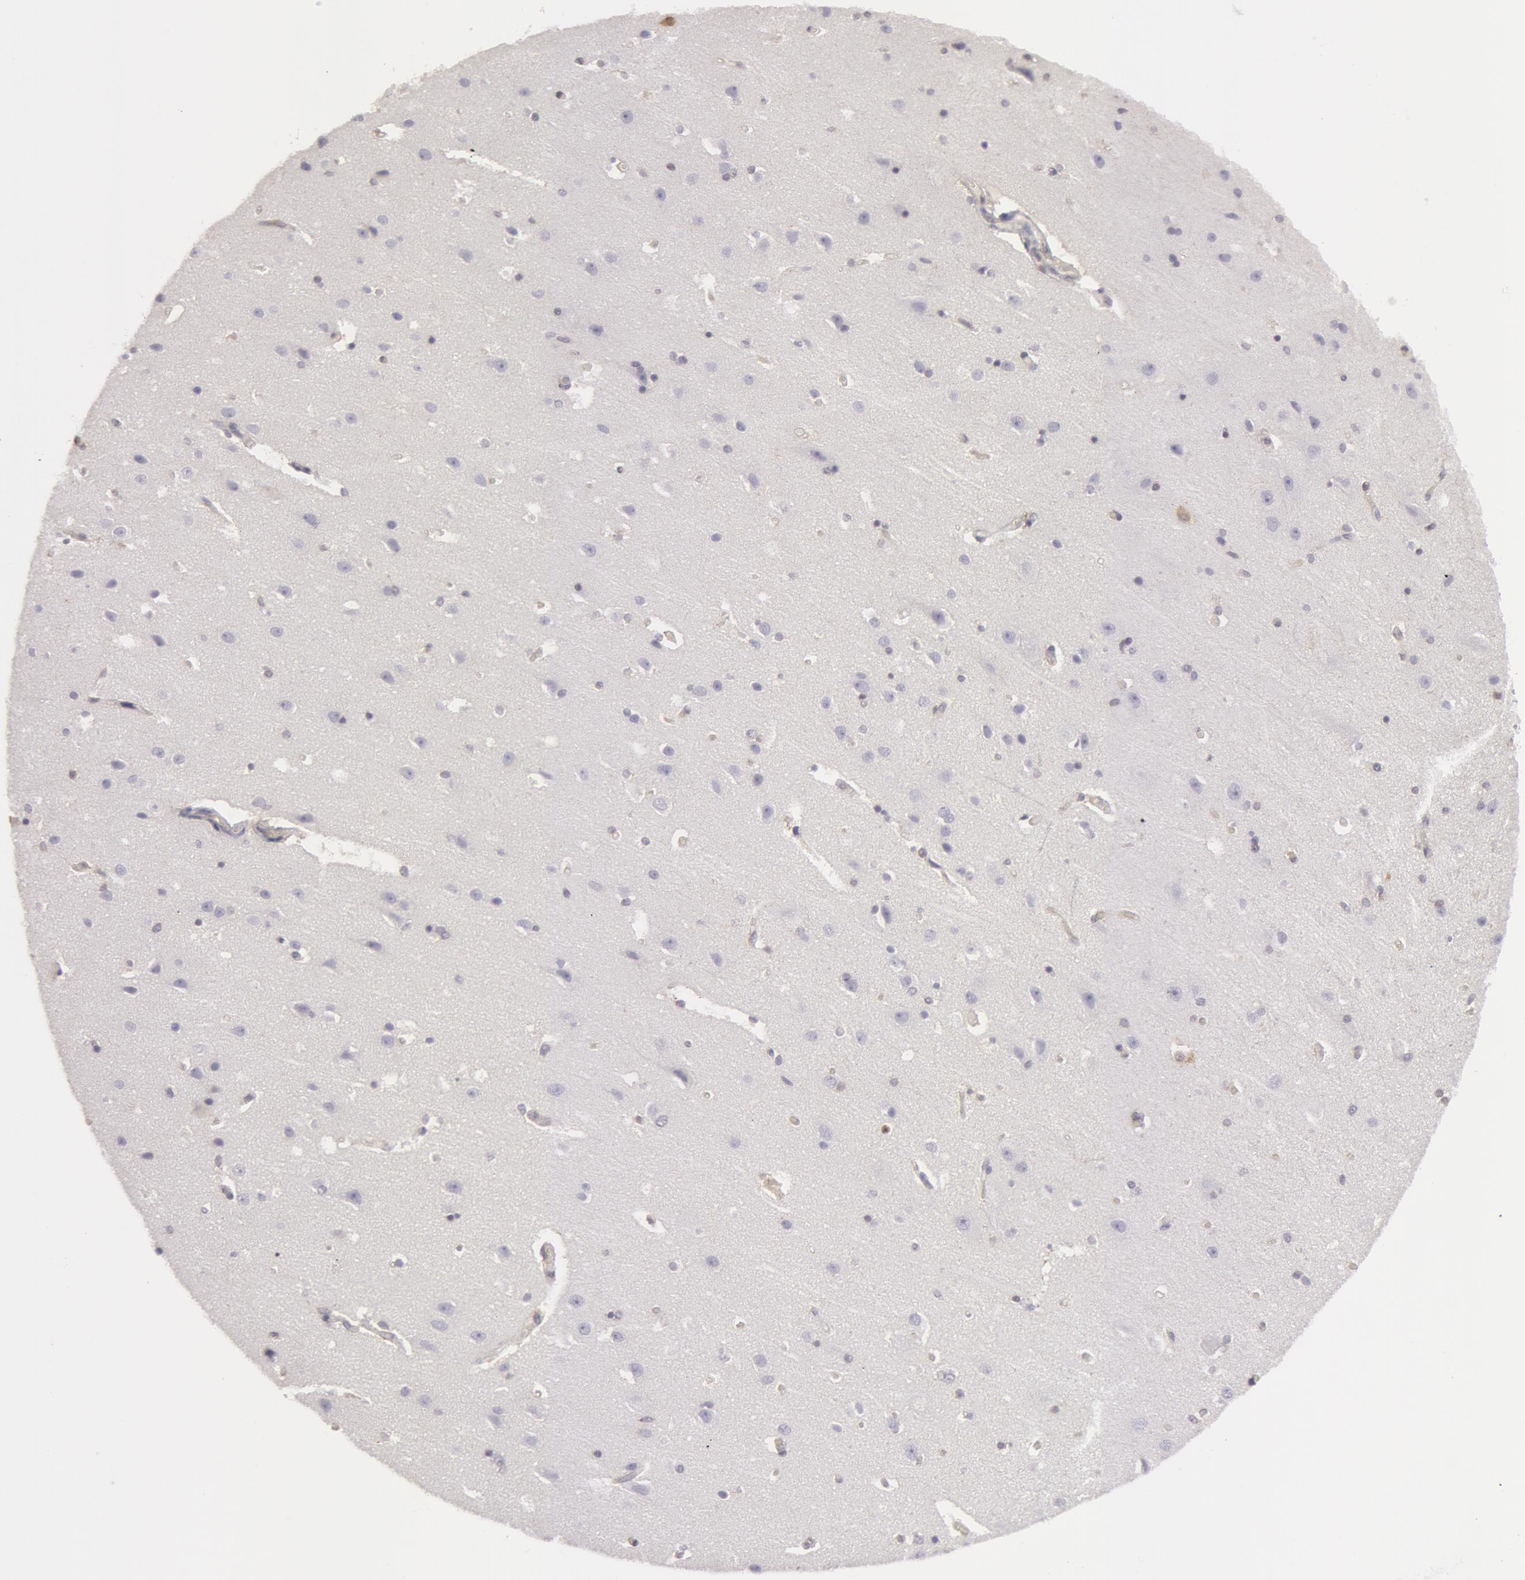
{"staining": {"intensity": "weak", "quantity": "<25%", "location": "cytoplasmic/membranous"}, "tissue": "caudate", "cell_type": "Glial cells", "image_type": "normal", "snomed": [{"axis": "morphology", "description": "Normal tissue, NOS"}, {"axis": "topography", "description": "Lateral ventricle wall"}], "caption": "Protein analysis of normal caudate exhibits no significant expression in glial cells. (Immunohistochemistry (ihc), brightfield microscopy, high magnification).", "gene": "CAT", "patient": {"sex": "female", "age": 54}}